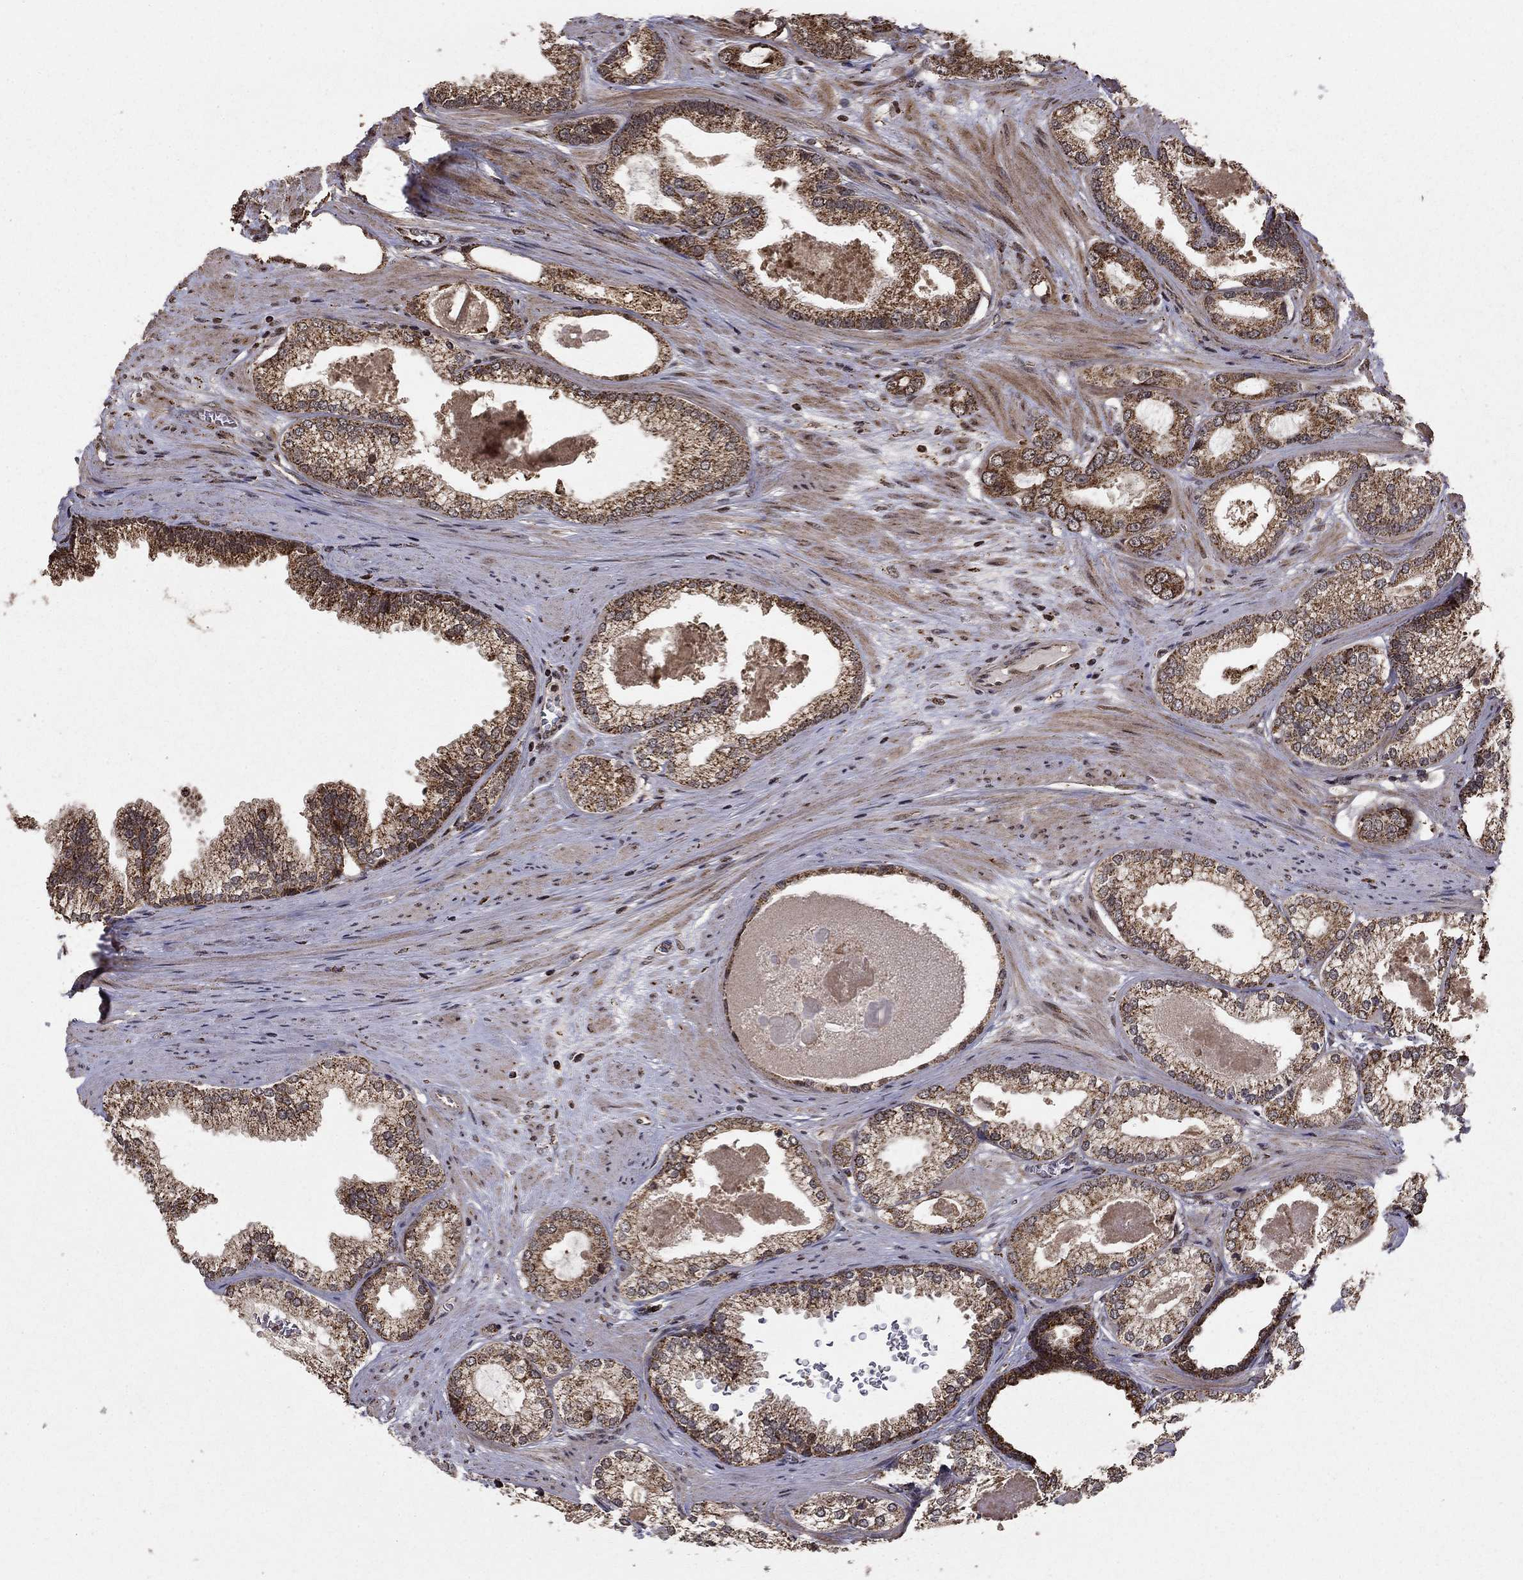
{"staining": {"intensity": "moderate", "quantity": ">75%", "location": "cytoplasmic/membranous"}, "tissue": "prostate cancer", "cell_type": "Tumor cells", "image_type": "cancer", "snomed": [{"axis": "morphology", "description": "Adenocarcinoma, High grade"}, {"axis": "topography", "description": "Prostate and seminal vesicle, NOS"}], "caption": "About >75% of tumor cells in human prostate adenocarcinoma (high-grade) exhibit moderate cytoplasmic/membranous protein positivity as visualized by brown immunohistochemical staining.", "gene": "ACOT13", "patient": {"sex": "male", "age": 62}}